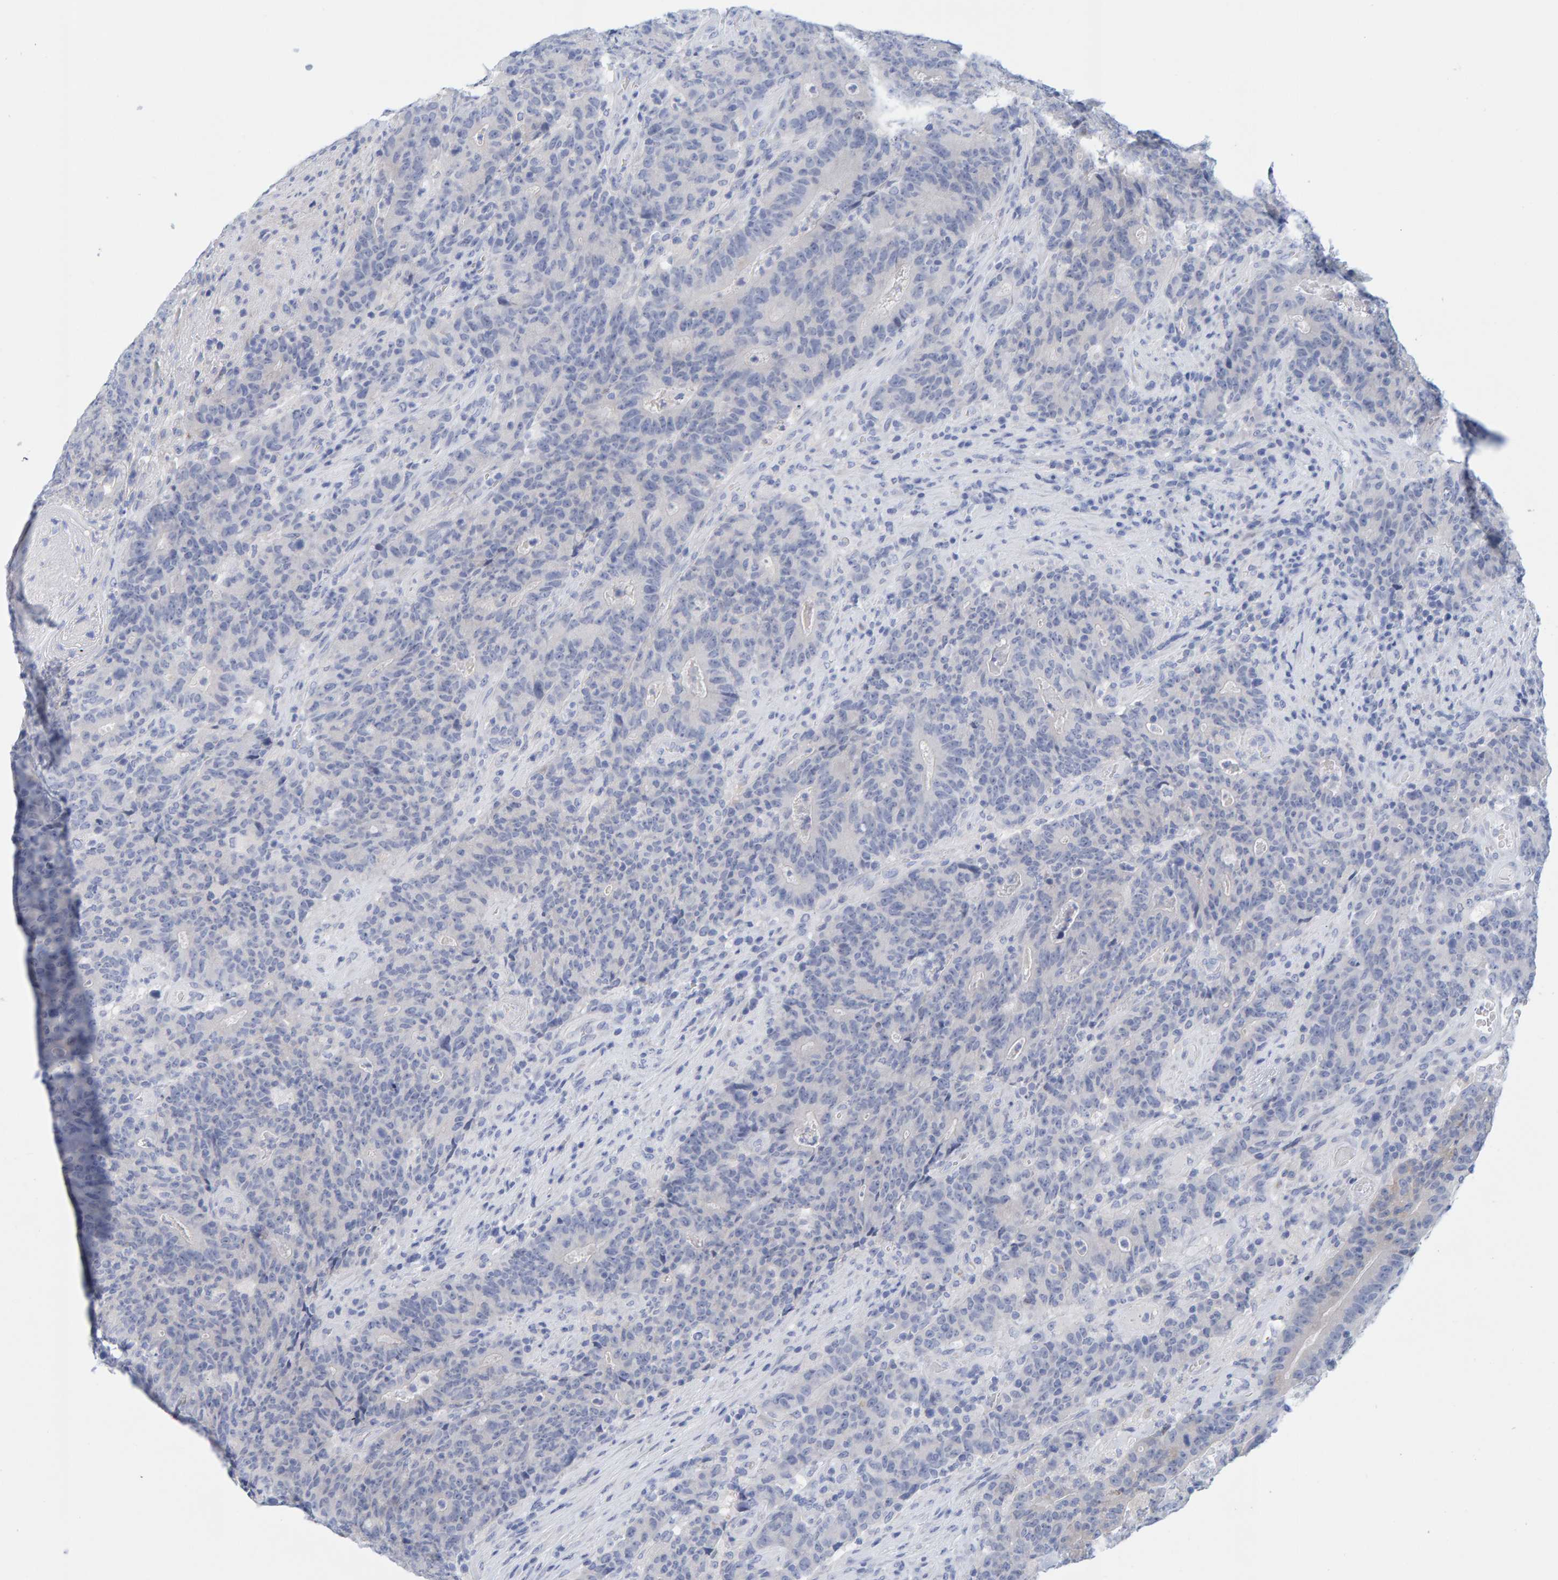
{"staining": {"intensity": "negative", "quantity": "none", "location": "none"}, "tissue": "colorectal cancer", "cell_type": "Tumor cells", "image_type": "cancer", "snomed": [{"axis": "morphology", "description": "Normal tissue, NOS"}, {"axis": "morphology", "description": "Adenocarcinoma, NOS"}, {"axis": "topography", "description": "Colon"}], "caption": "Tumor cells show no significant protein staining in adenocarcinoma (colorectal).", "gene": "KLHL11", "patient": {"sex": "female", "age": 75}}